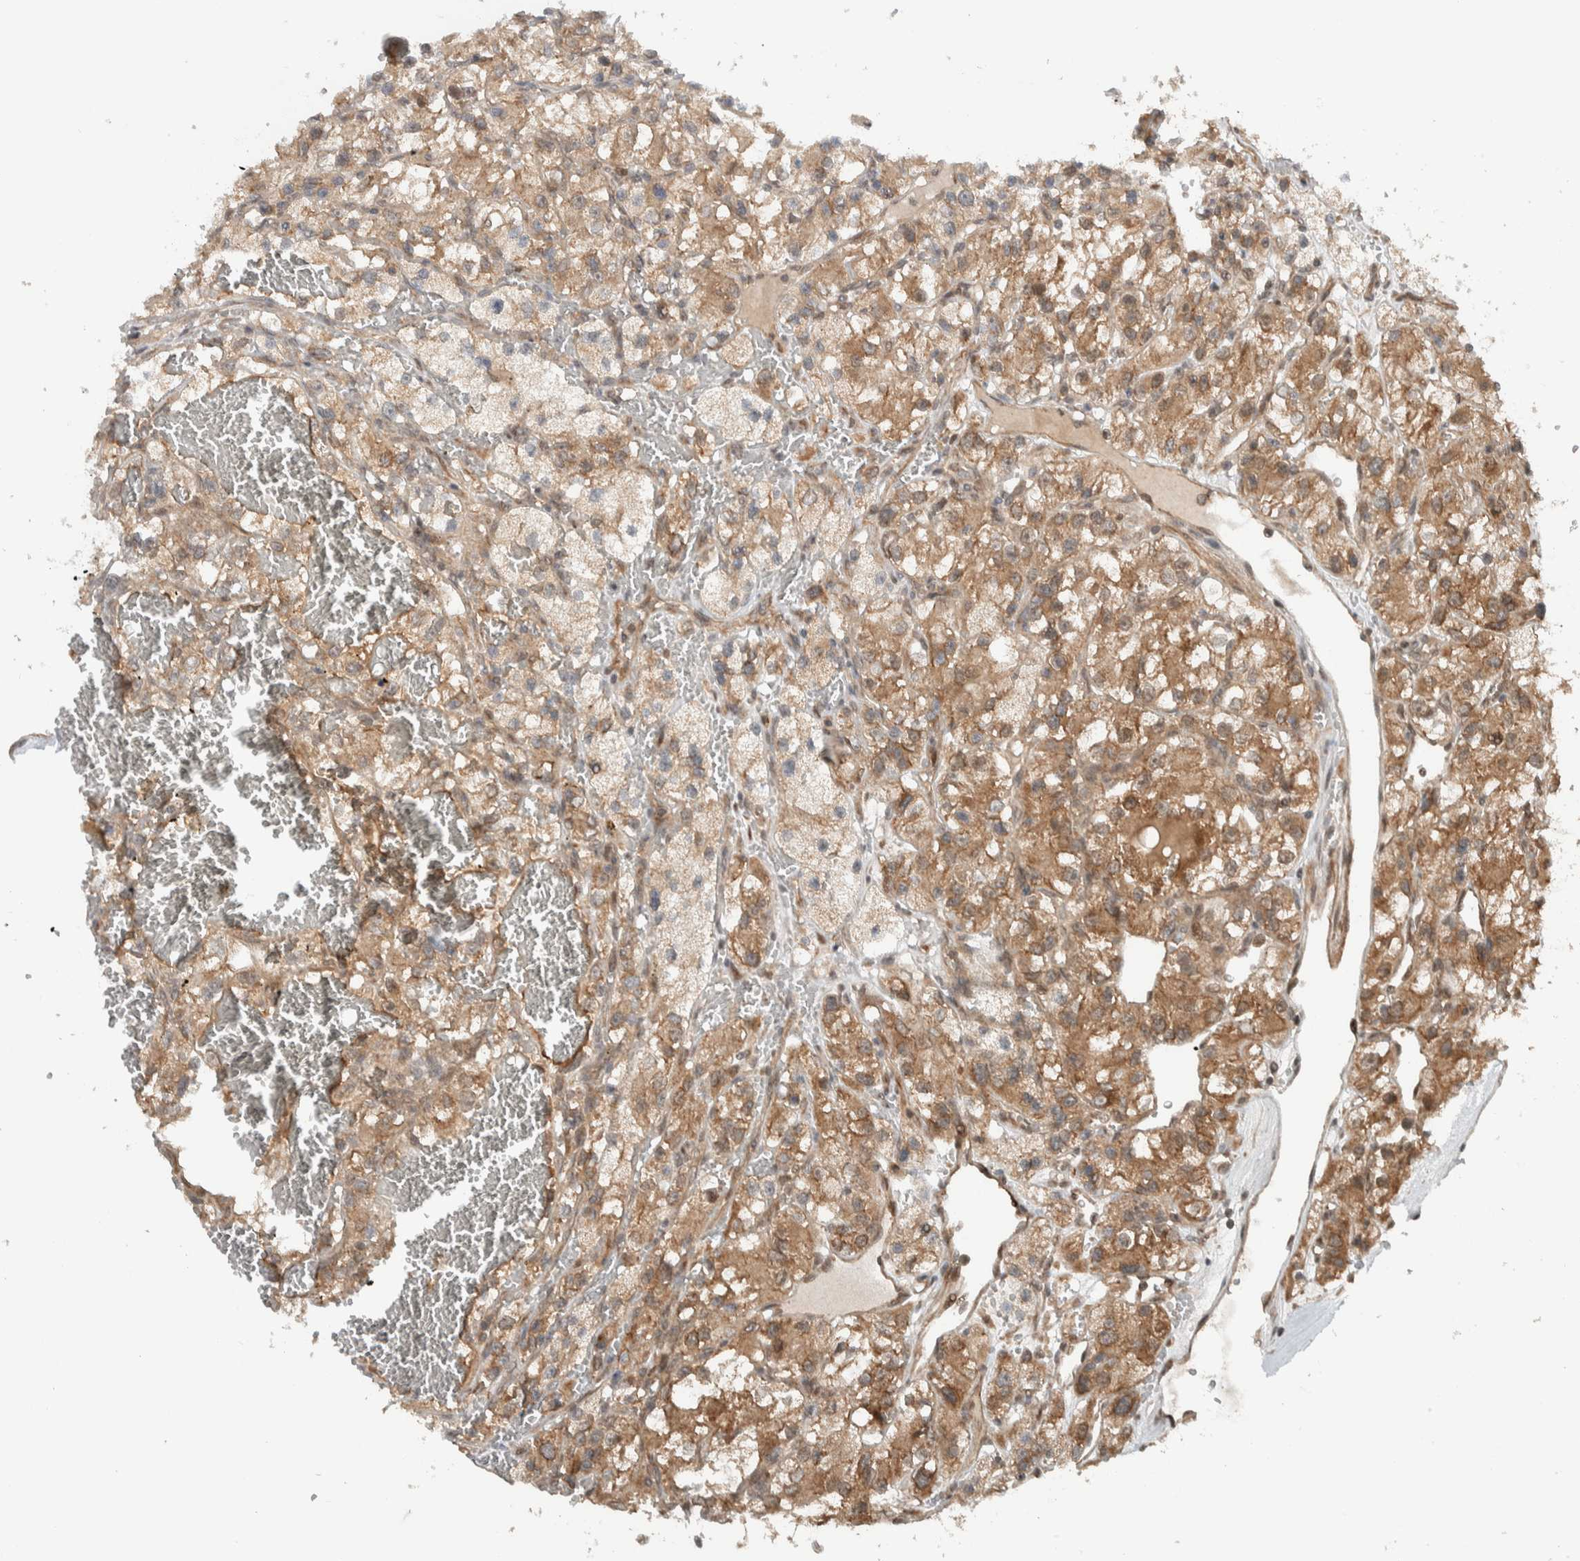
{"staining": {"intensity": "moderate", "quantity": "25%-75%", "location": "cytoplasmic/membranous"}, "tissue": "renal cancer", "cell_type": "Tumor cells", "image_type": "cancer", "snomed": [{"axis": "morphology", "description": "Adenocarcinoma, NOS"}, {"axis": "topography", "description": "Kidney"}], "caption": "Tumor cells reveal medium levels of moderate cytoplasmic/membranous staining in about 25%-75% of cells in human adenocarcinoma (renal). (DAB (3,3'-diaminobenzidine) IHC, brown staining for protein, blue staining for nuclei).", "gene": "KLHL6", "patient": {"sex": "female", "age": 57}}